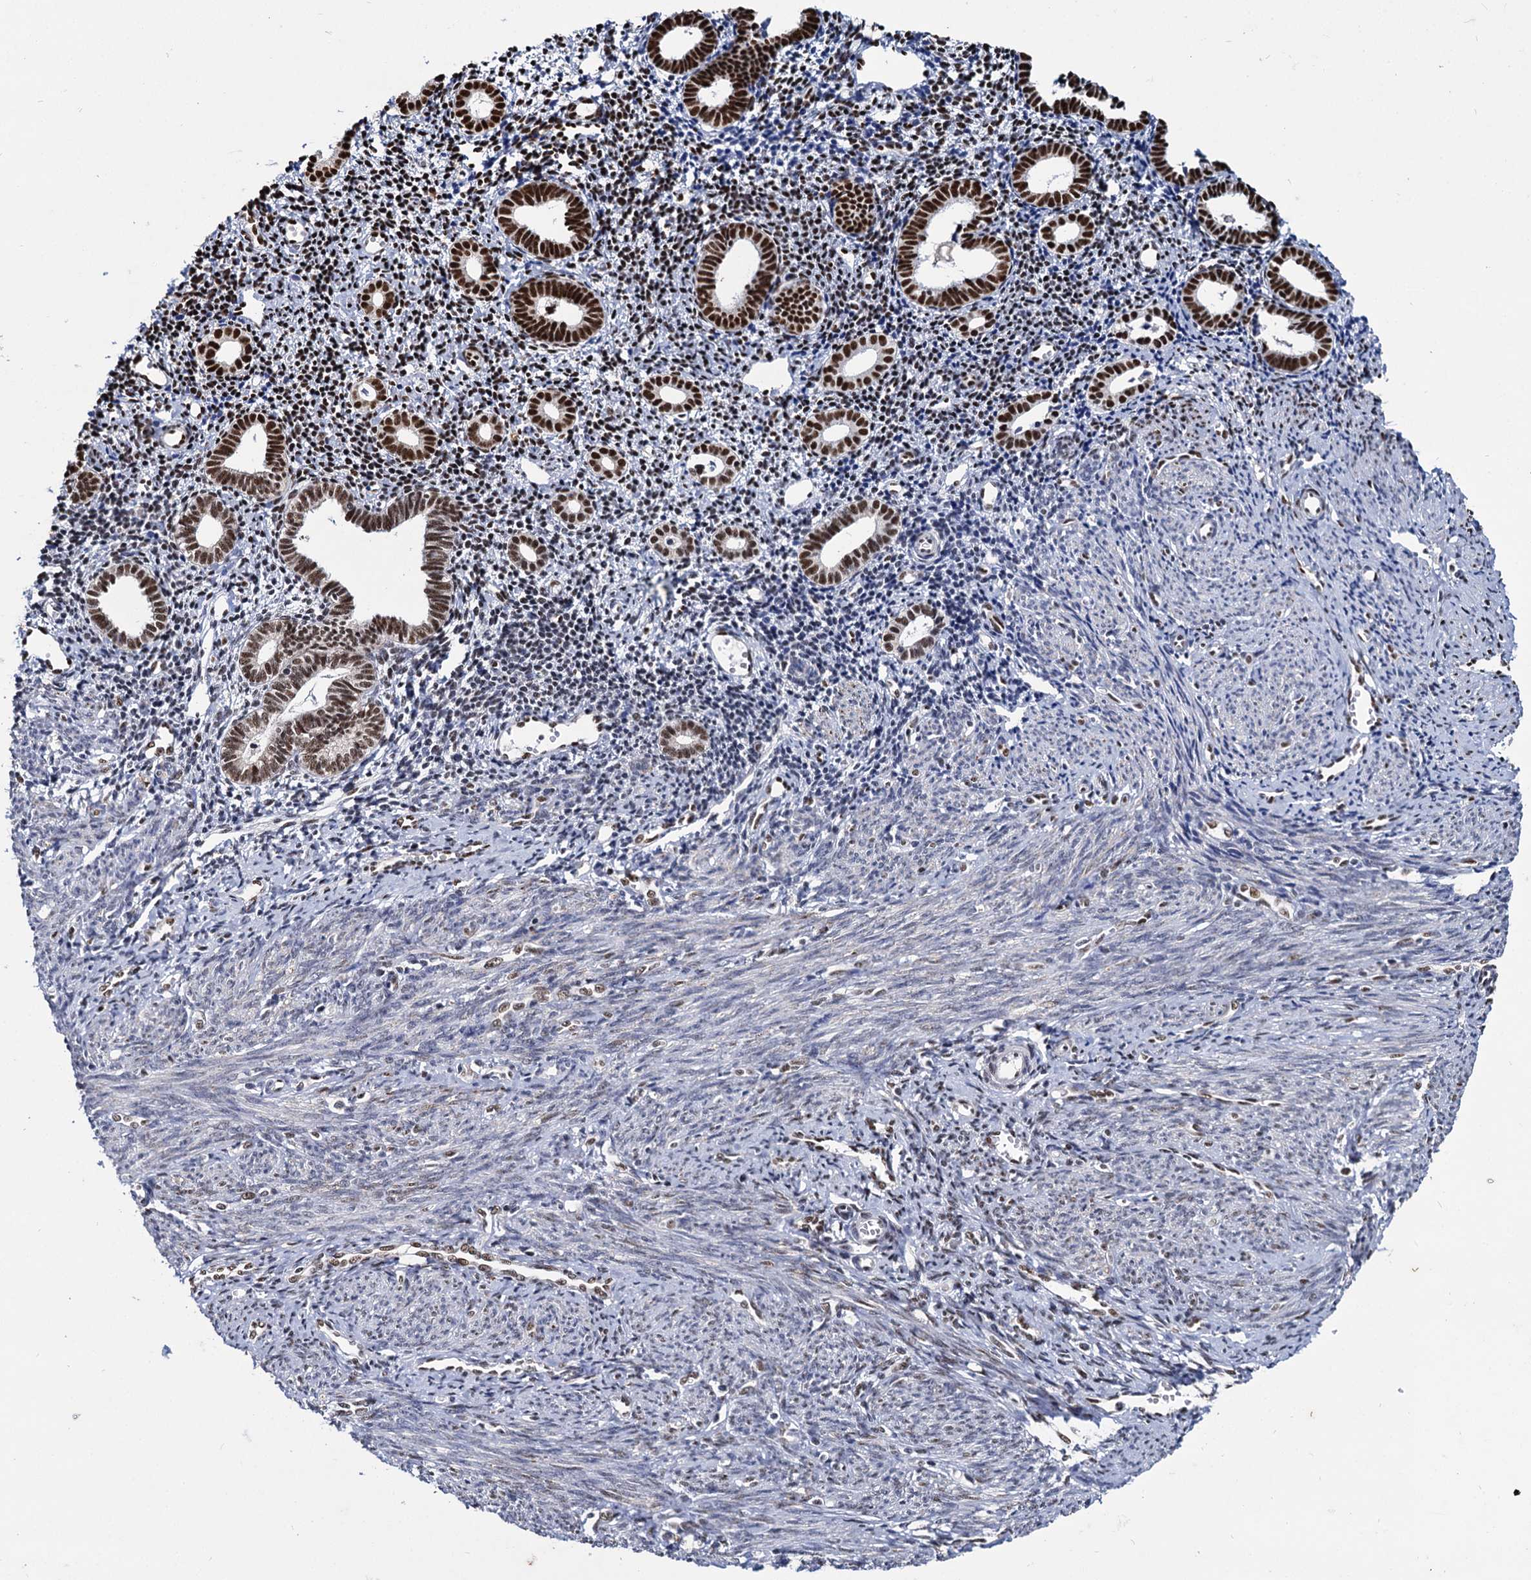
{"staining": {"intensity": "strong", "quantity": "25%-75%", "location": "nuclear"}, "tissue": "endometrium", "cell_type": "Cells in endometrial stroma", "image_type": "normal", "snomed": [{"axis": "morphology", "description": "Normal tissue, NOS"}, {"axis": "topography", "description": "Endometrium"}], "caption": "High-power microscopy captured an immunohistochemistry histopathology image of benign endometrium, revealing strong nuclear positivity in about 25%-75% of cells in endometrial stroma.", "gene": "RPUSD4", "patient": {"sex": "female", "age": 56}}